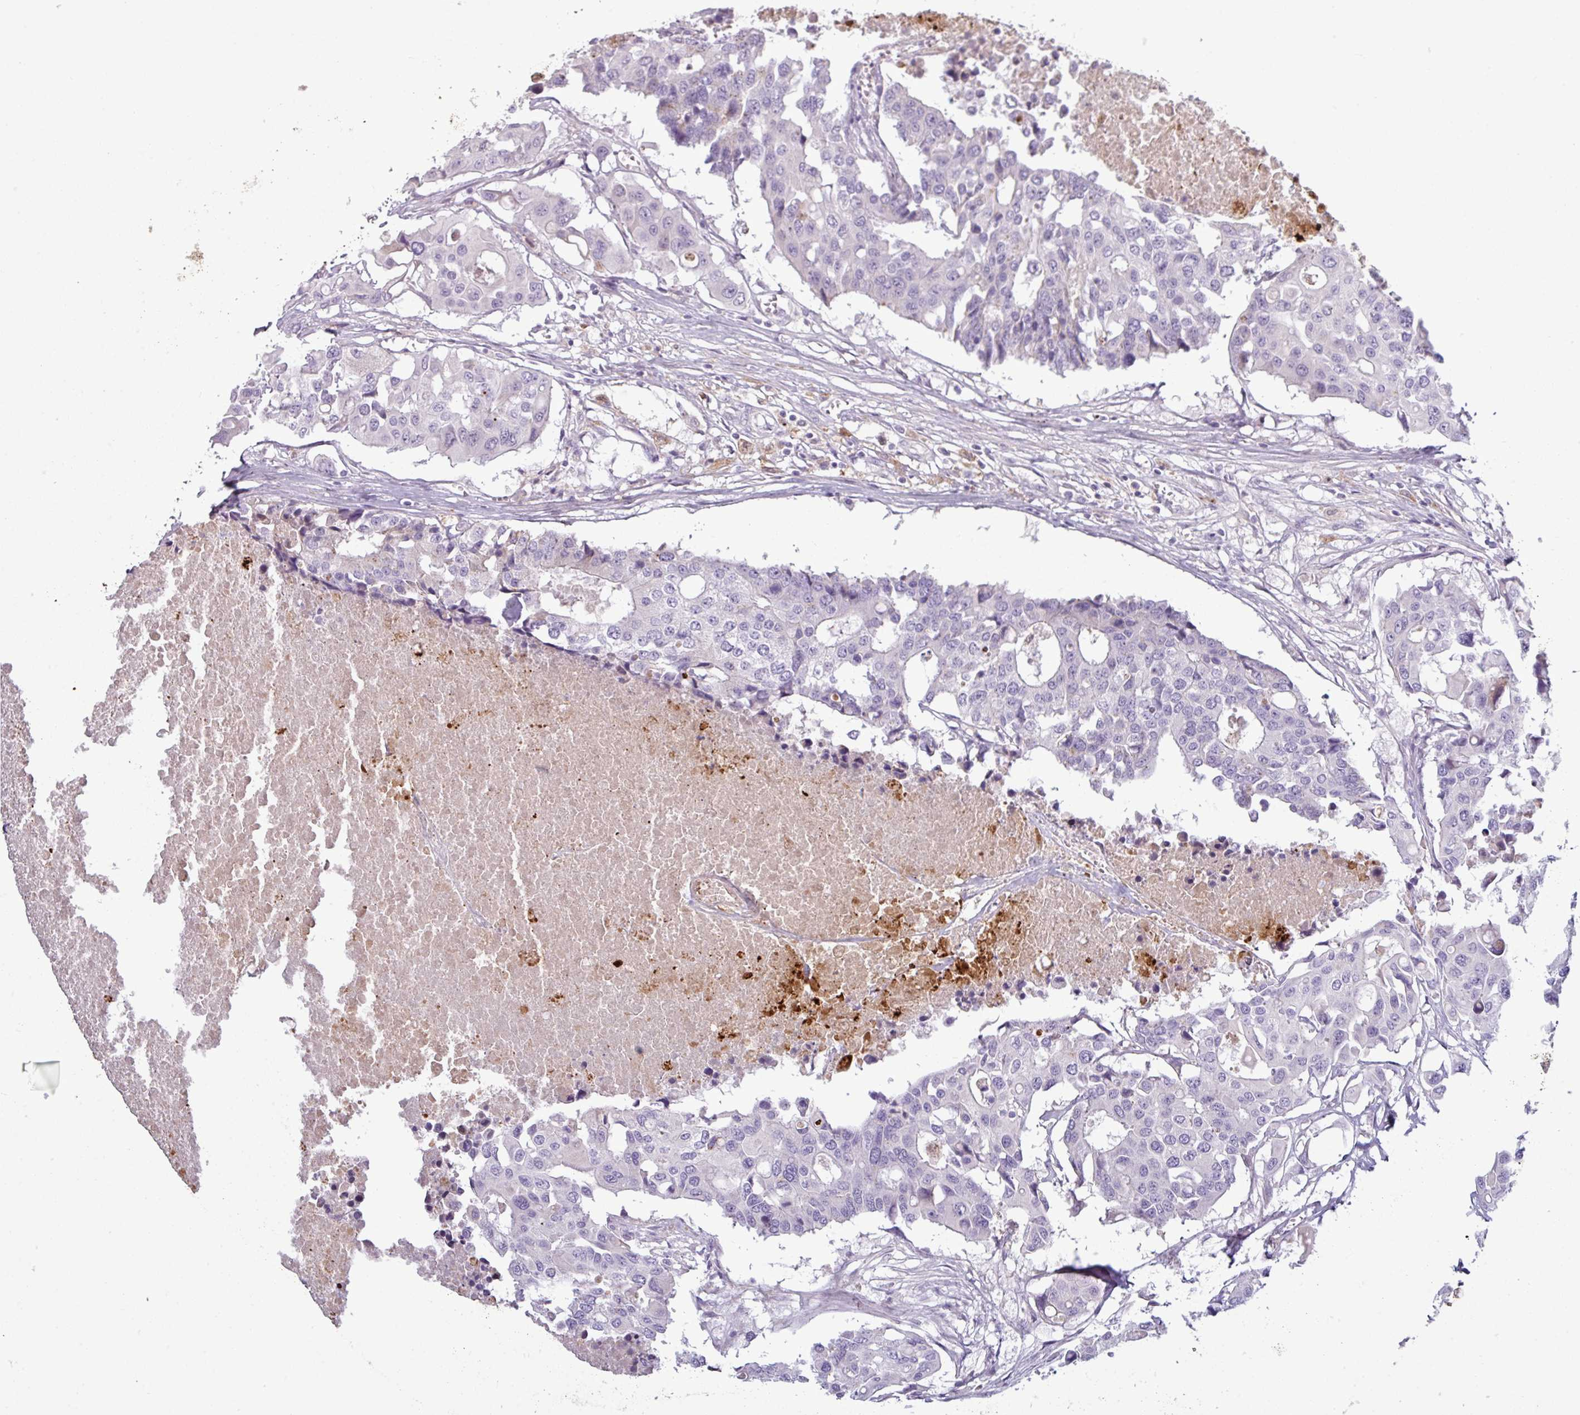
{"staining": {"intensity": "negative", "quantity": "none", "location": "none"}, "tissue": "colorectal cancer", "cell_type": "Tumor cells", "image_type": "cancer", "snomed": [{"axis": "morphology", "description": "Adenocarcinoma, NOS"}, {"axis": "topography", "description": "Colon"}], "caption": "Micrograph shows no protein staining in tumor cells of colorectal cancer tissue.", "gene": "C4B", "patient": {"sex": "male", "age": 77}}